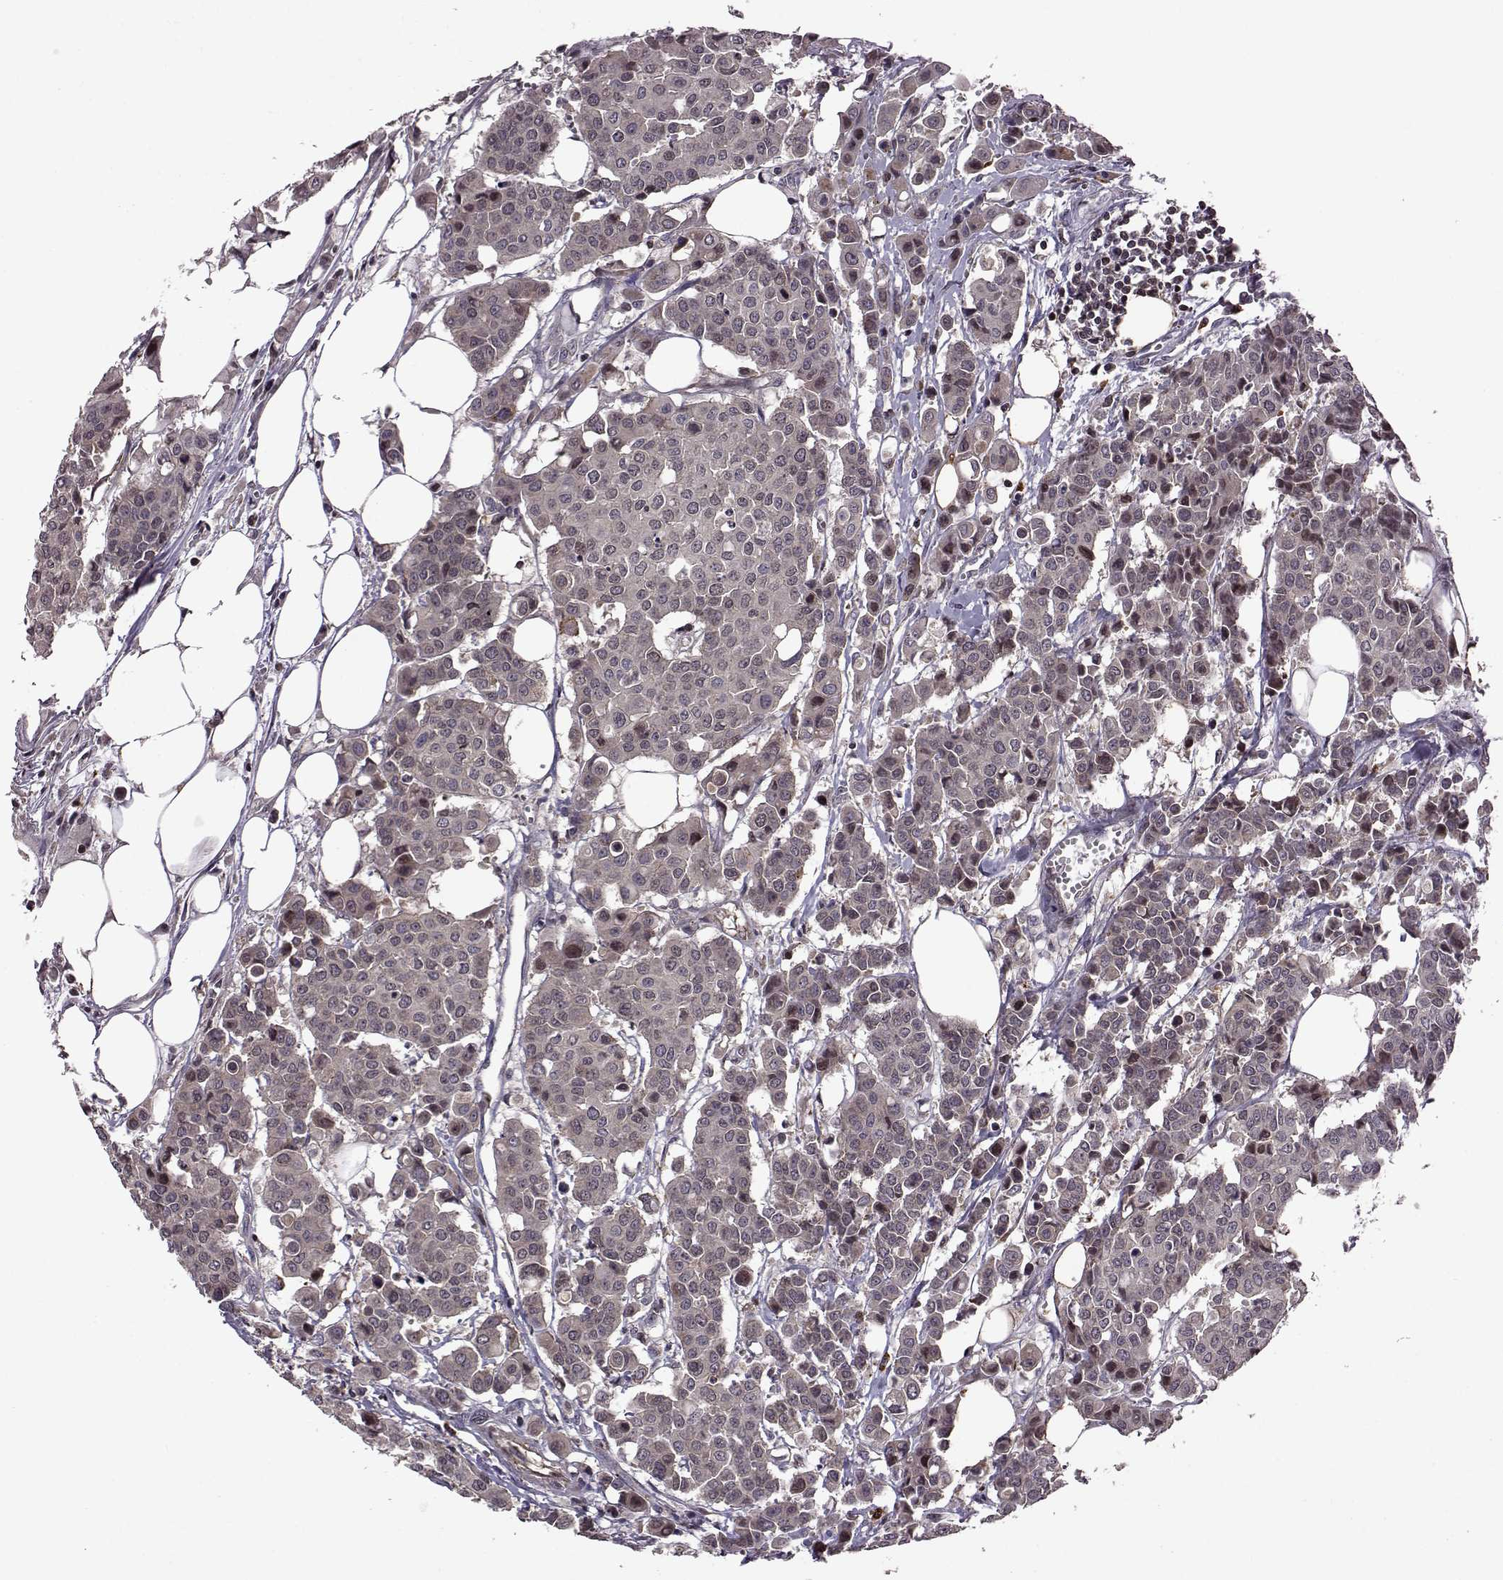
{"staining": {"intensity": "weak", "quantity": "<25%", "location": "cytoplasmic/membranous"}, "tissue": "carcinoid", "cell_type": "Tumor cells", "image_type": "cancer", "snomed": [{"axis": "morphology", "description": "Carcinoid, malignant, NOS"}, {"axis": "topography", "description": "Colon"}], "caption": "A histopathology image of malignant carcinoid stained for a protein demonstrates no brown staining in tumor cells. (Brightfield microscopy of DAB (3,3'-diaminobenzidine) immunohistochemistry at high magnification).", "gene": "TRMU", "patient": {"sex": "male", "age": 81}}